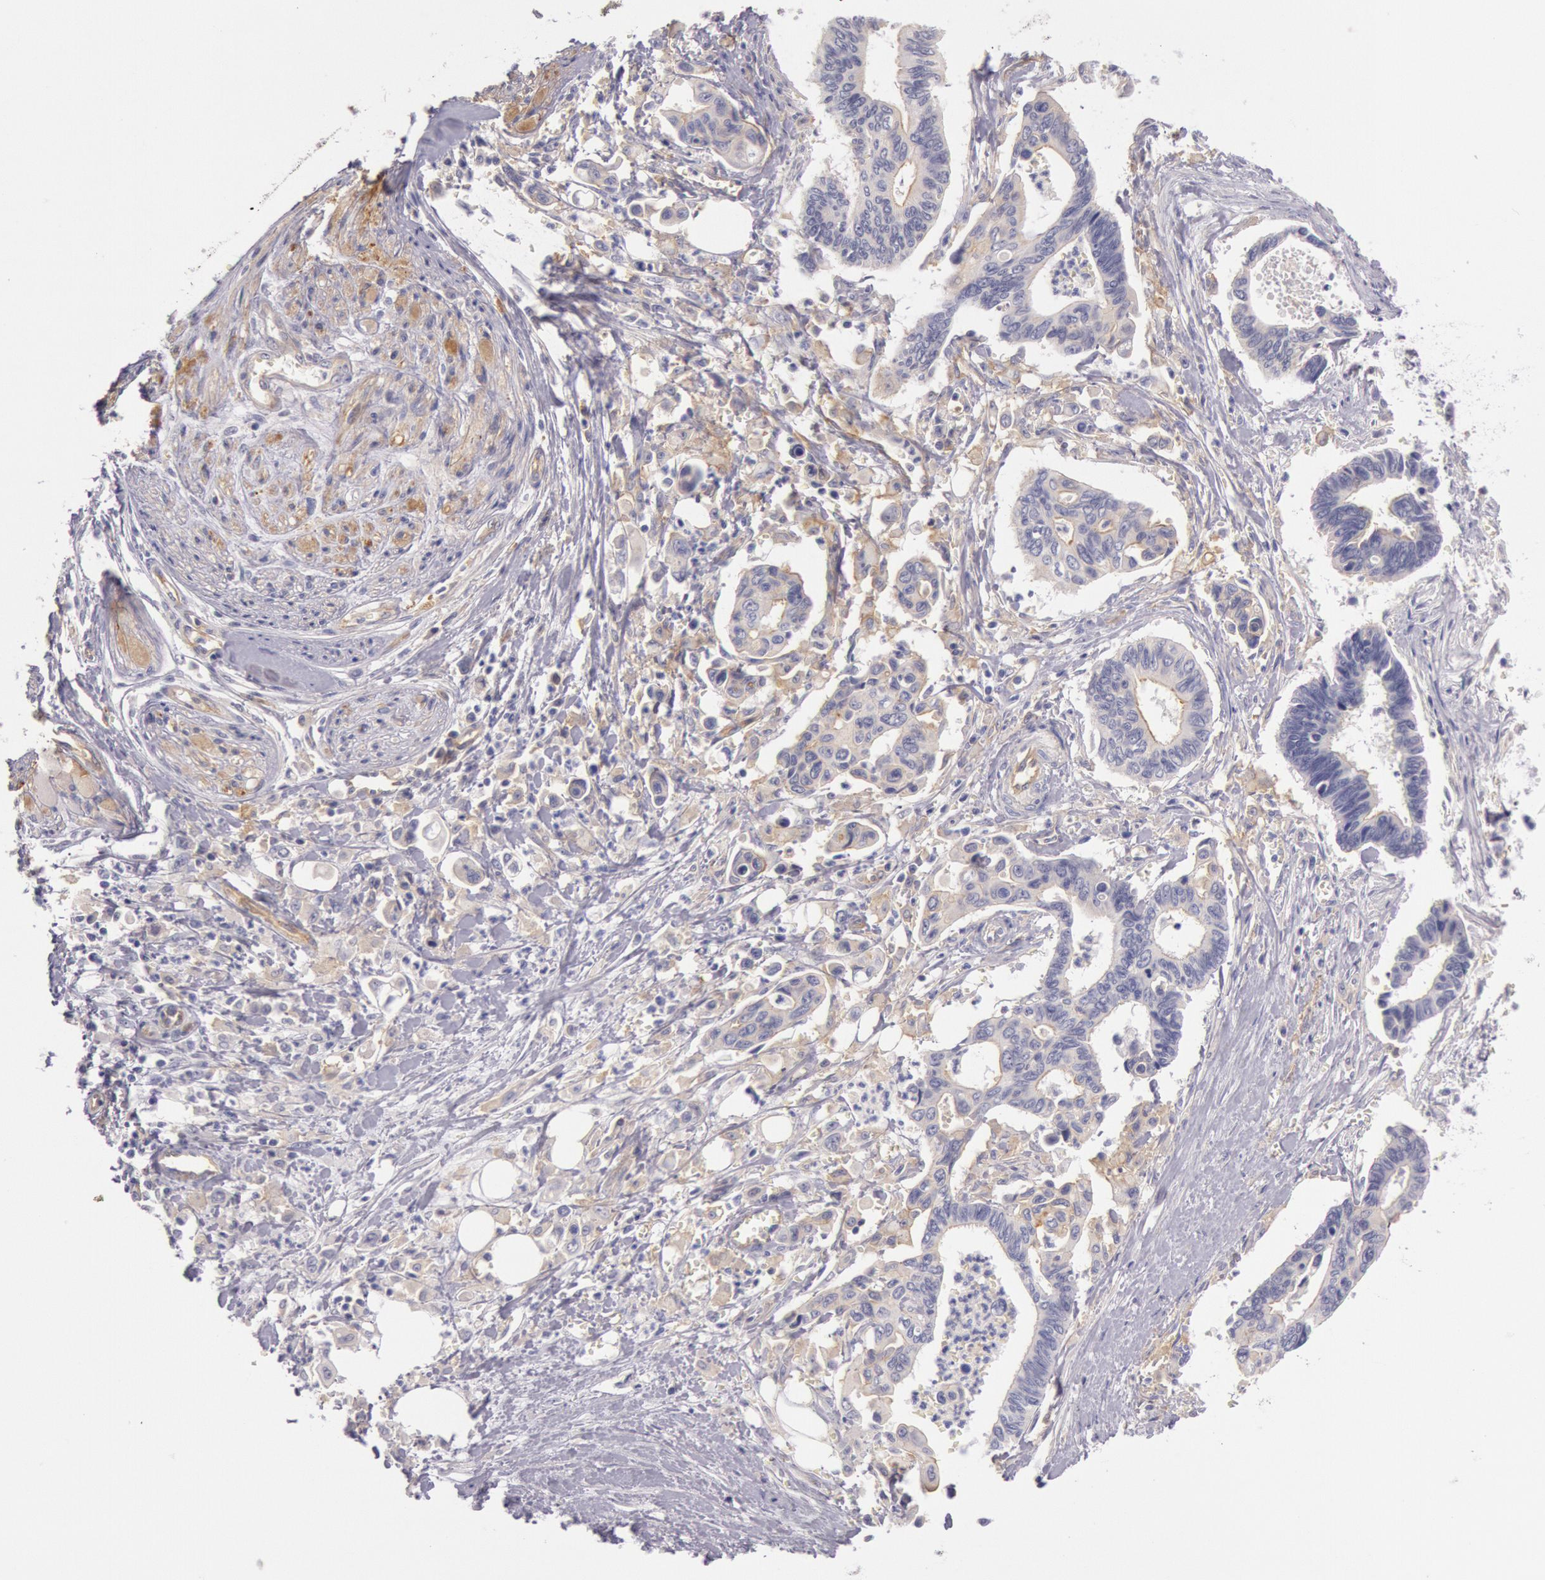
{"staining": {"intensity": "weak", "quantity": "25%-75%", "location": "cytoplasmic/membranous"}, "tissue": "pancreatic cancer", "cell_type": "Tumor cells", "image_type": "cancer", "snomed": [{"axis": "morphology", "description": "Adenocarcinoma, NOS"}, {"axis": "topography", "description": "Pancreas"}], "caption": "A photomicrograph showing weak cytoplasmic/membranous expression in approximately 25%-75% of tumor cells in pancreatic cancer (adenocarcinoma), as visualized by brown immunohistochemical staining.", "gene": "MYO5A", "patient": {"sex": "female", "age": 70}}